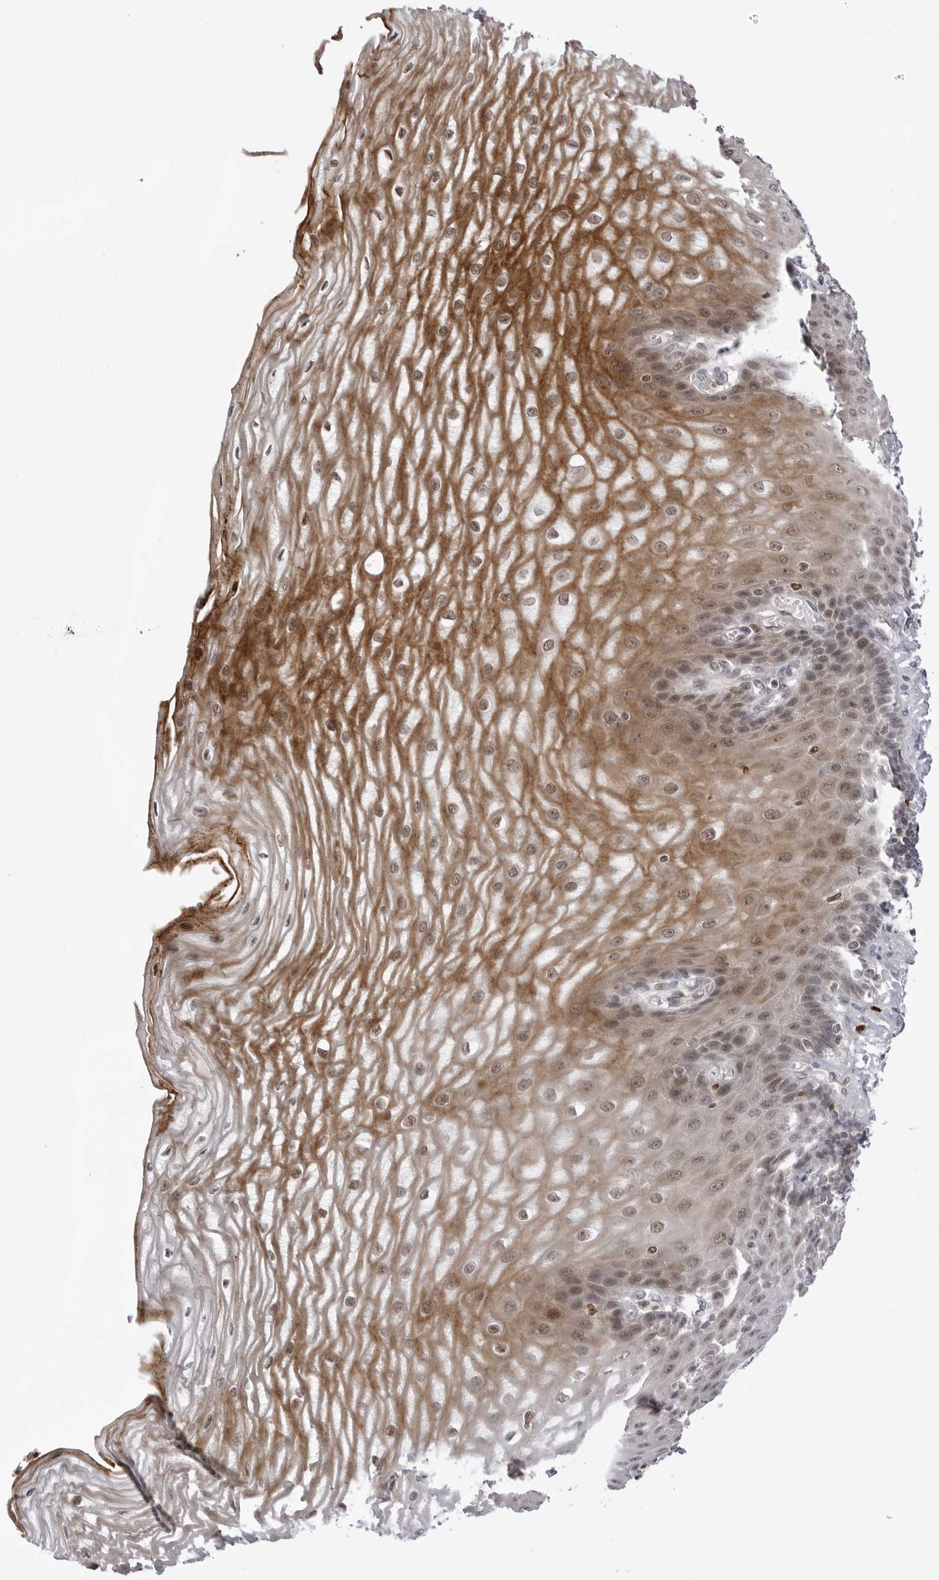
{"staining": {"intensity": "moderate", "quantity": ">75%", "location": "cytoplasmic/membranous,nuclear"}, "tissue": "esophagus", "cell_type": "Squamous epithelial cells", "image_type": "normal", "snomed": [{"axis": "morphology", "description": "Normal tissue, NOS"}, {"axis": "topography", "description": "Esophagus"}], "caption": "Esophagus stained with DAB immunohistochemistry (IHC) reveals medium levels of moderate cytoplasmic/membranous,nuclear expression in about >75% of squamous epithelial cells.", "gene": "PTK2B", "patient": {"sex": "male", "age": 54}}